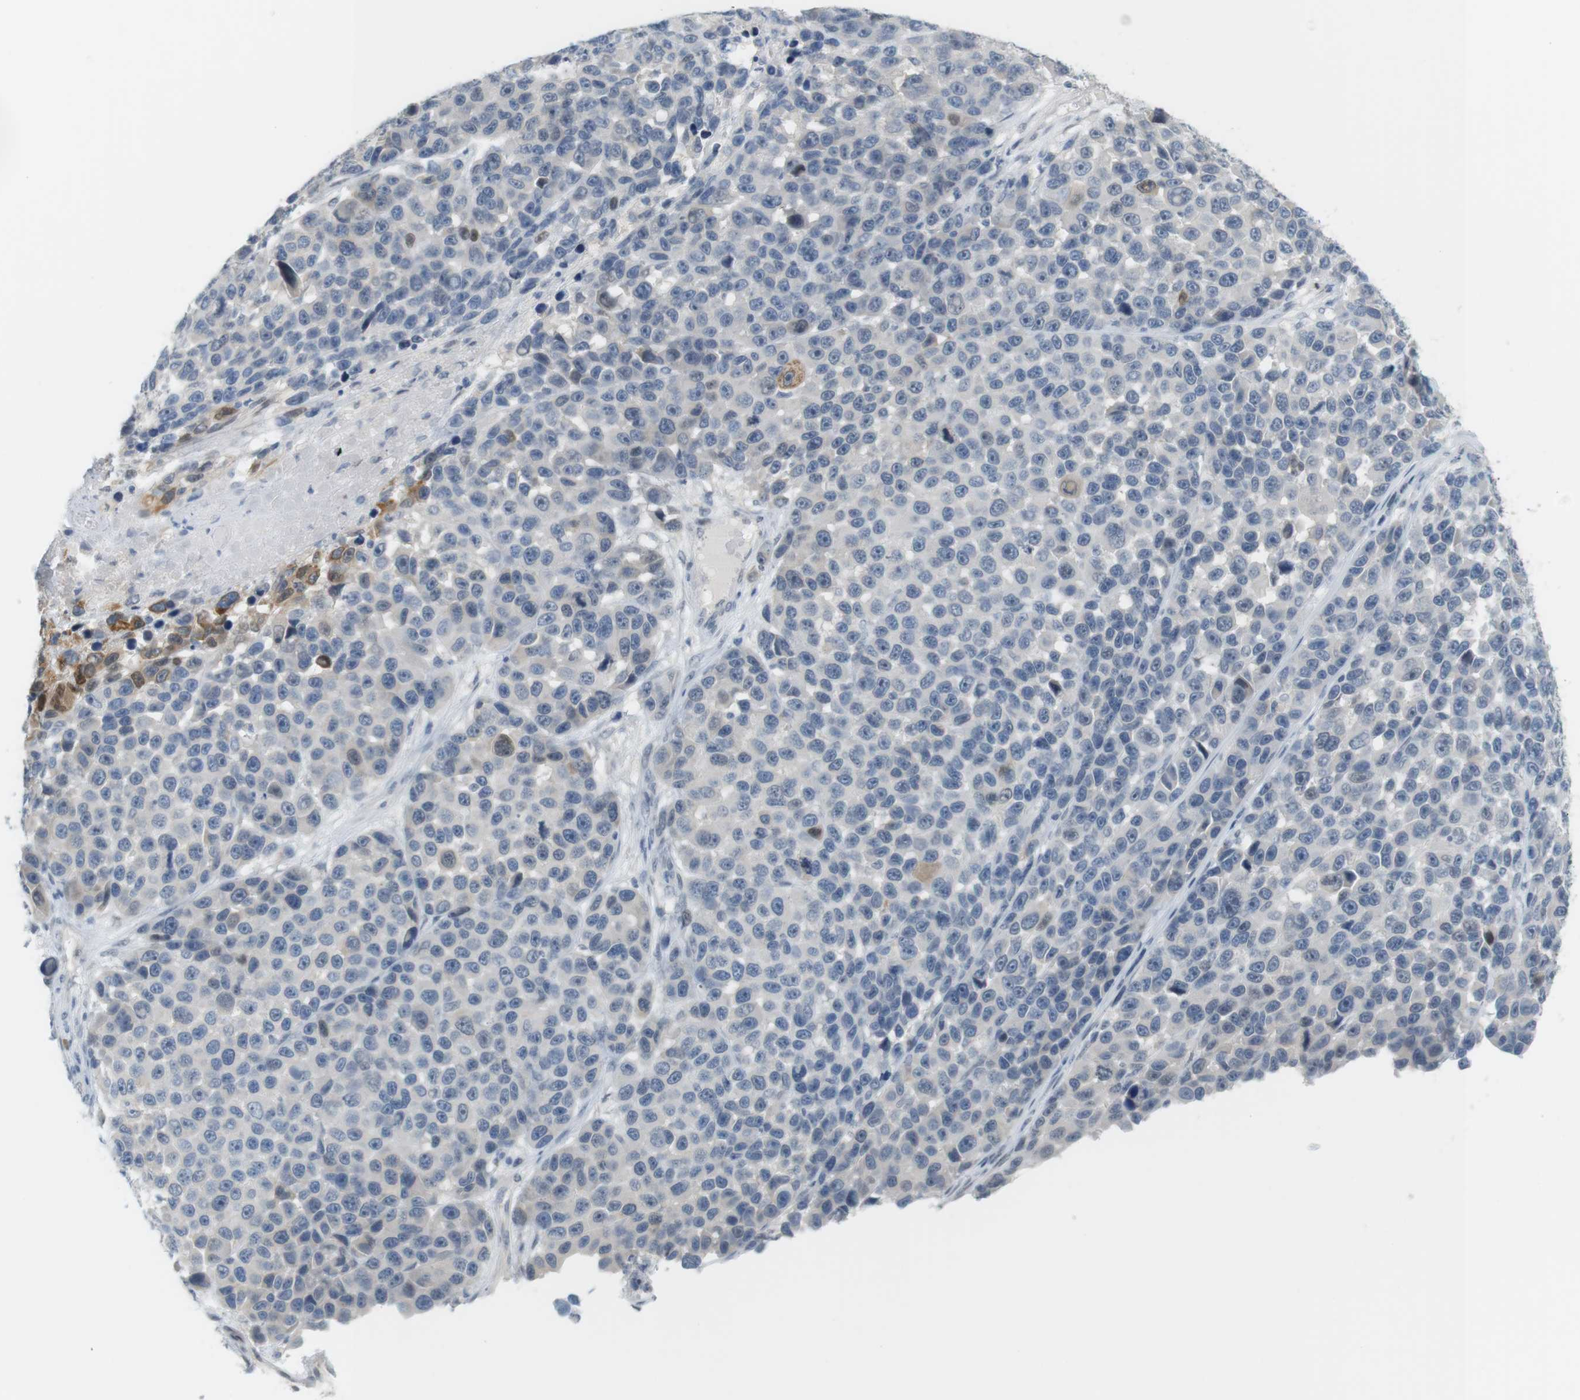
{"staining": {"intensity": "moderate", "quantity": "<25%", "location": "cytoplasmic/membranous"}, "tissue": "melanoma", "cell_type": "Tumor cells", "image_type": "cancer", "snomed": [{"axis": "morphology", "description": "Malignant melanoma, NOS"}, {"axis": "topography", "description": "Skin"}], "caption": "IHC micrograph of human malignant melanoma stained for a protein (brown), which exhibits low levels of moderate cytoplasmic/membranous positivity in approximately <25% of tumor cells.", "gene": "CREB3L2", "patient": {"sex": "male", "age": 53}}